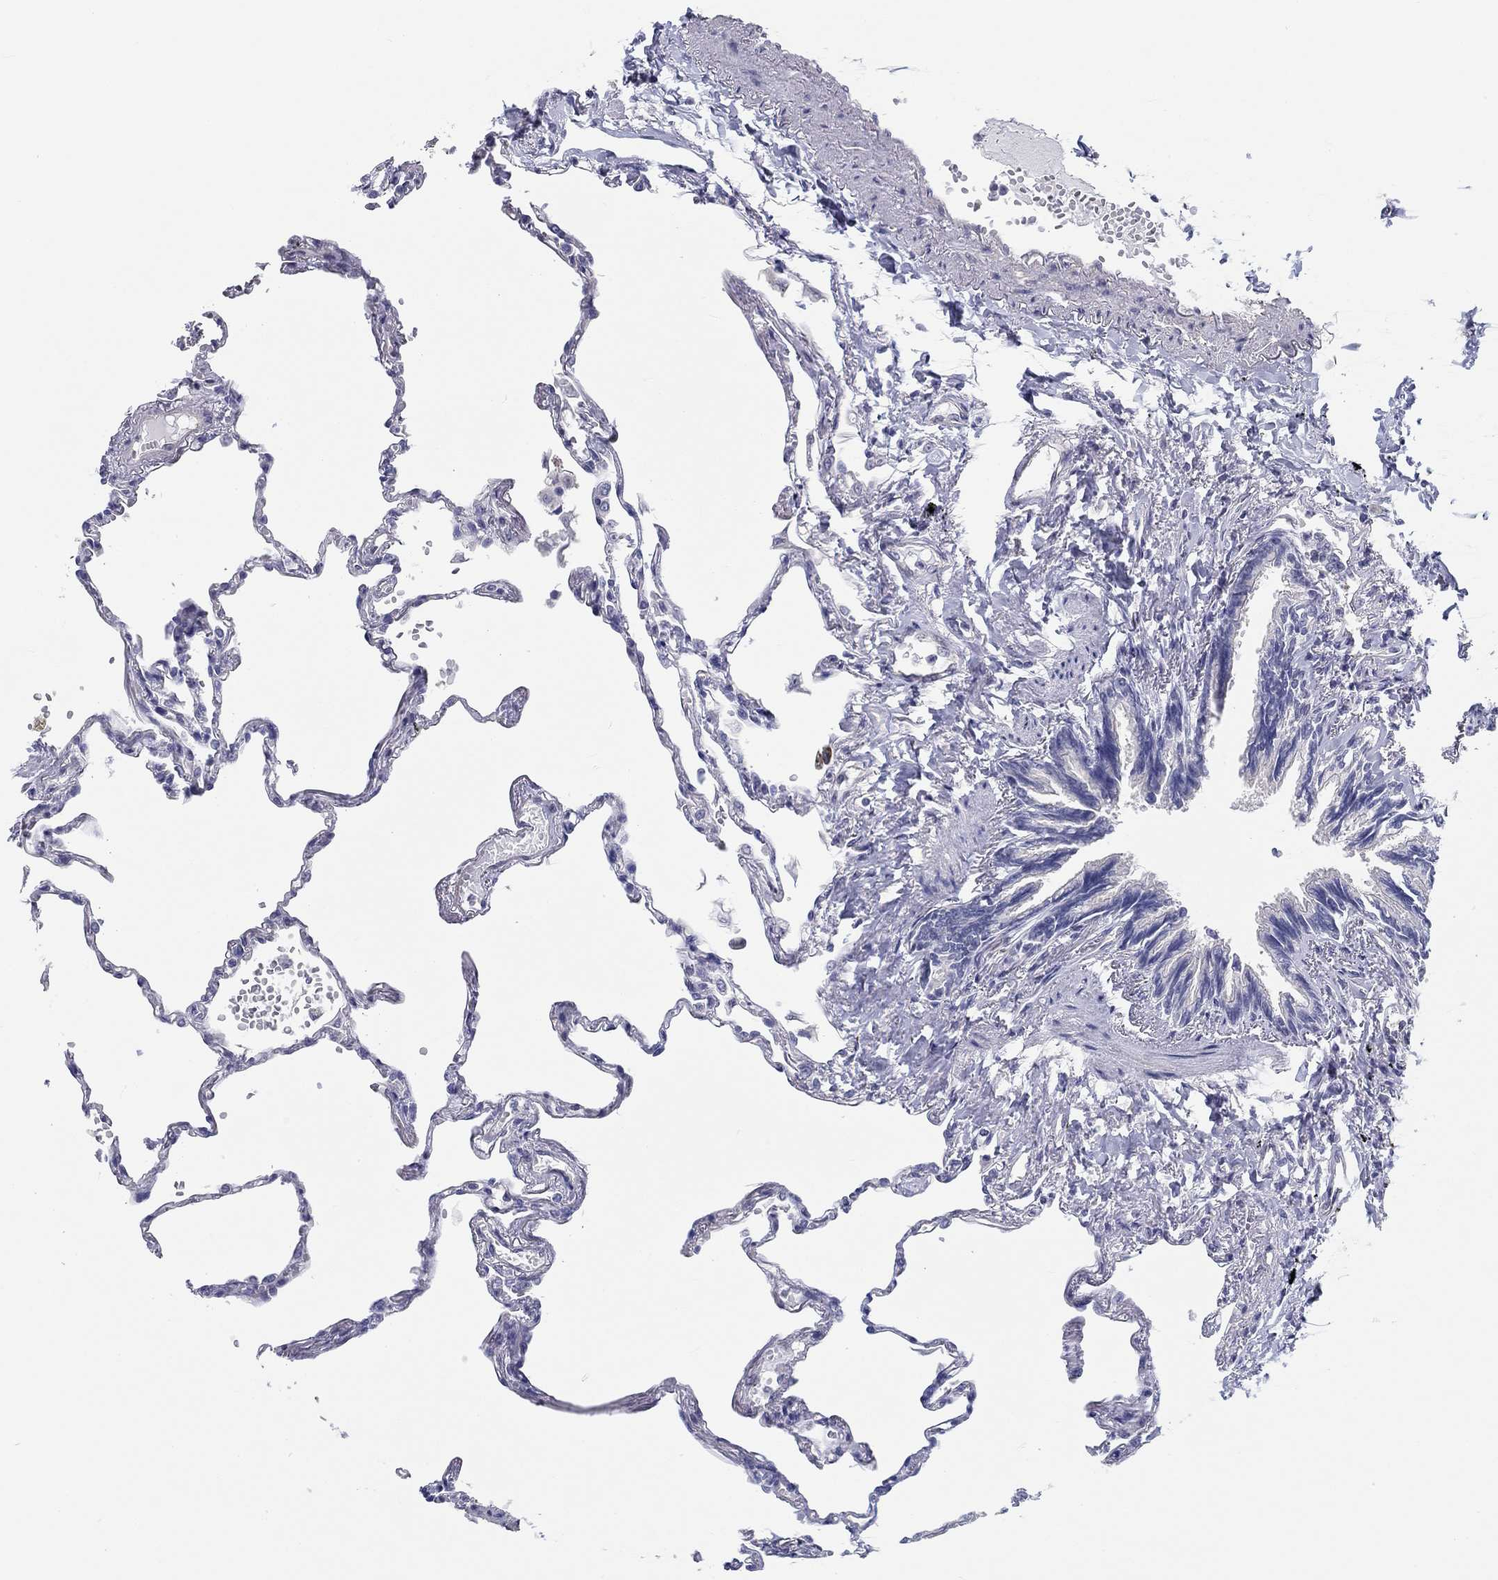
{"staining": {"intensity": "negative", "quantity": "none", "location": "none"}, "tissue": "lung", "cell_type": "Alveolar cells", "image_type": "normal", "snomed": [{"axis": "morphology", "description": "Normal tissue, NOS"}, {"axis": "topography", "description": "Lung"}], "caption": "A high-resolution histopathology image shows immunohistochemistry (IHC) staining of unremarkable lung, which reveals no significant positivity in alveolar cells.", "gene": "CRYGD", "patient": {"sex": "male", "age": 78}}